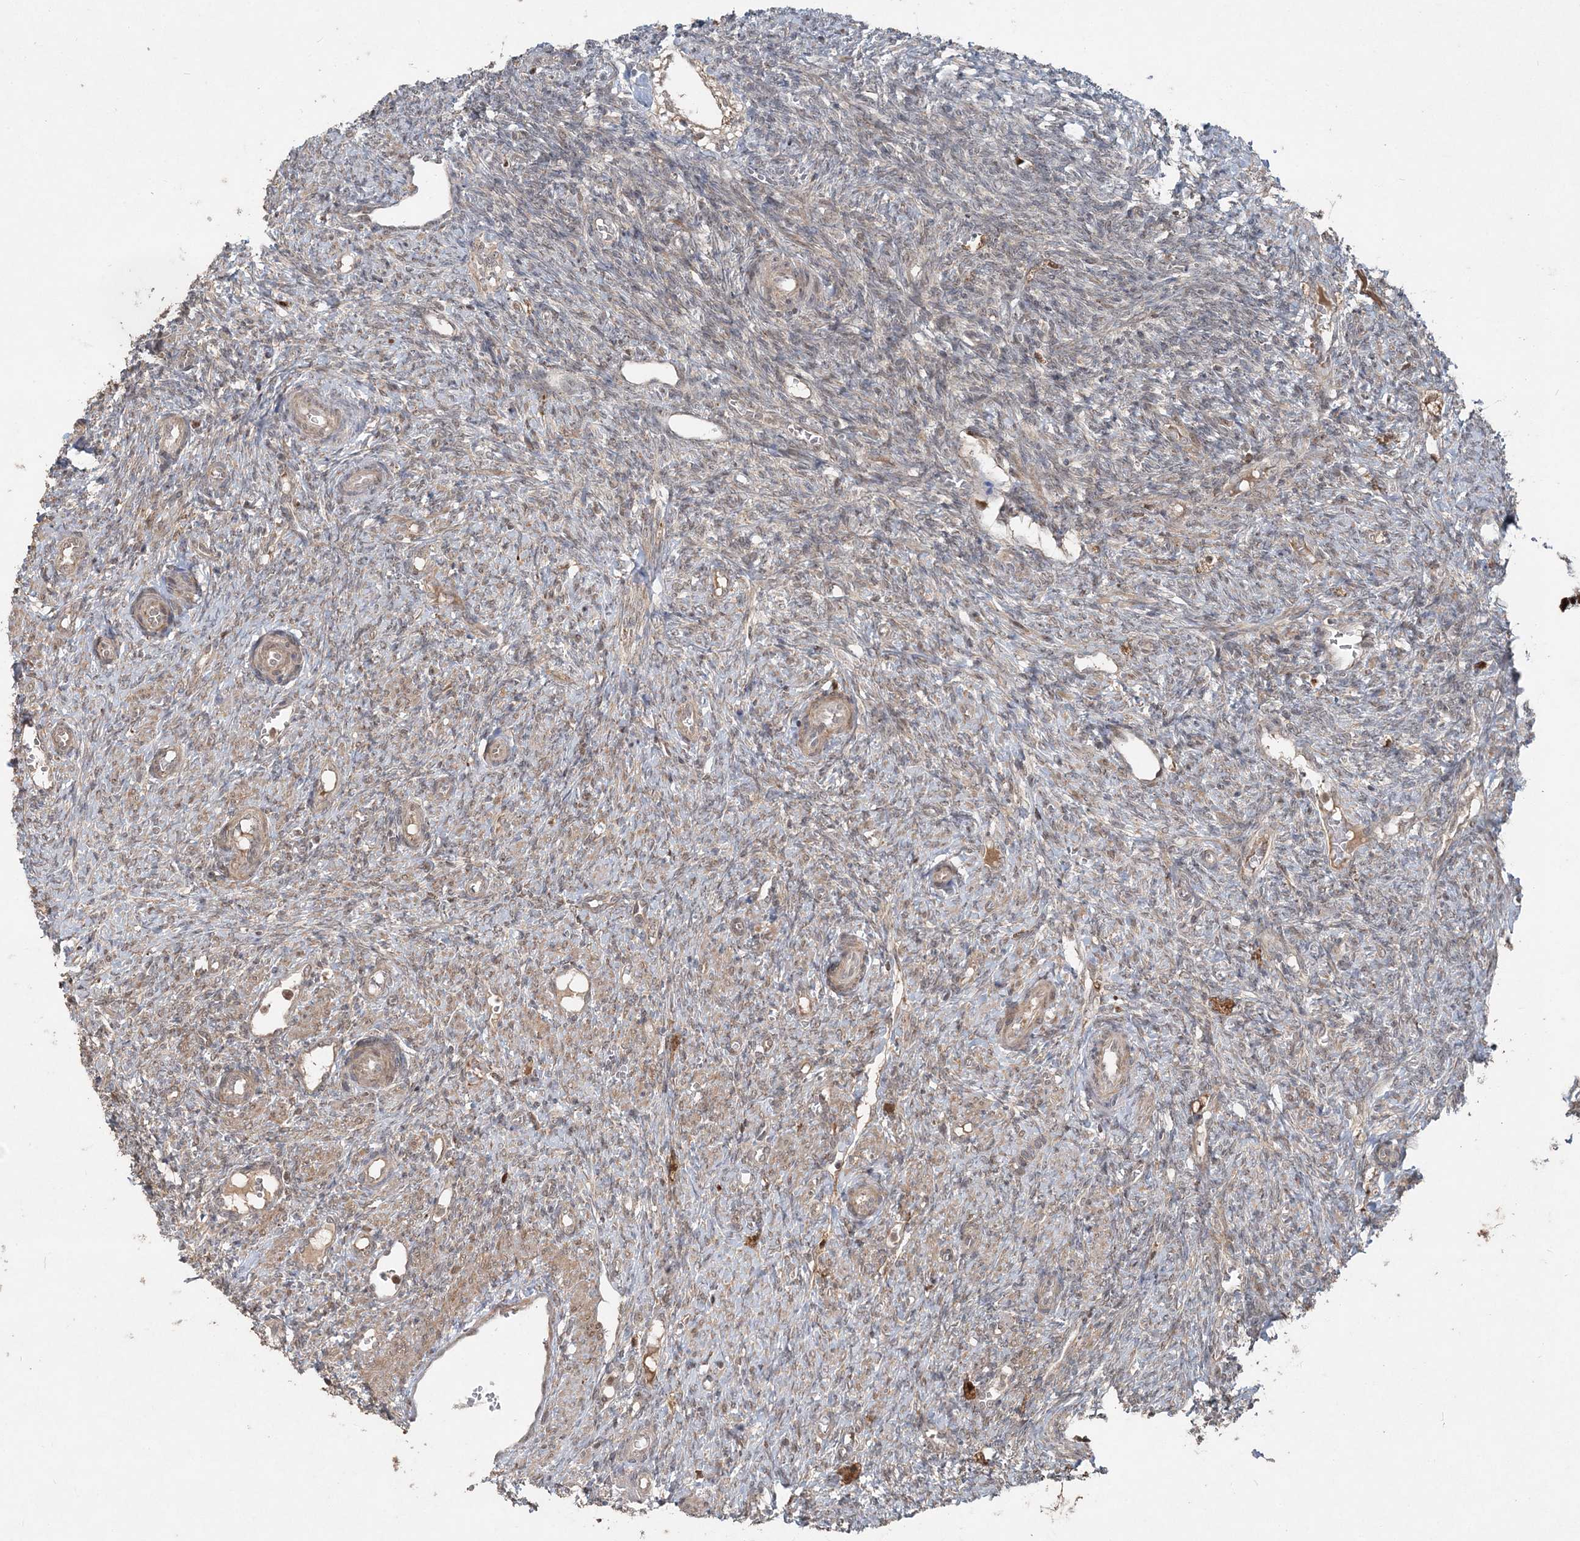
{"staining": {"intensity": "moderate", "quantity": ">75%", "location": "cytoplasmic/membranous"}, "tissue": "ovary", "cell_type": "Follicle cells", "image_type": "normal", "snomed": [{"axis": "morphology", "description": "Normal tissue, NOS"}, {"axis": "topography", "description": "Ovary"}], "caption": "Immunohistochemical staining of unremarkable ovary exhibits medium levels of moderate cytoplasmic/membranous staining in approximately >75% of follicle cells.", "gene": "SLU7", "patient": {"sex": "female", "age": 41}}